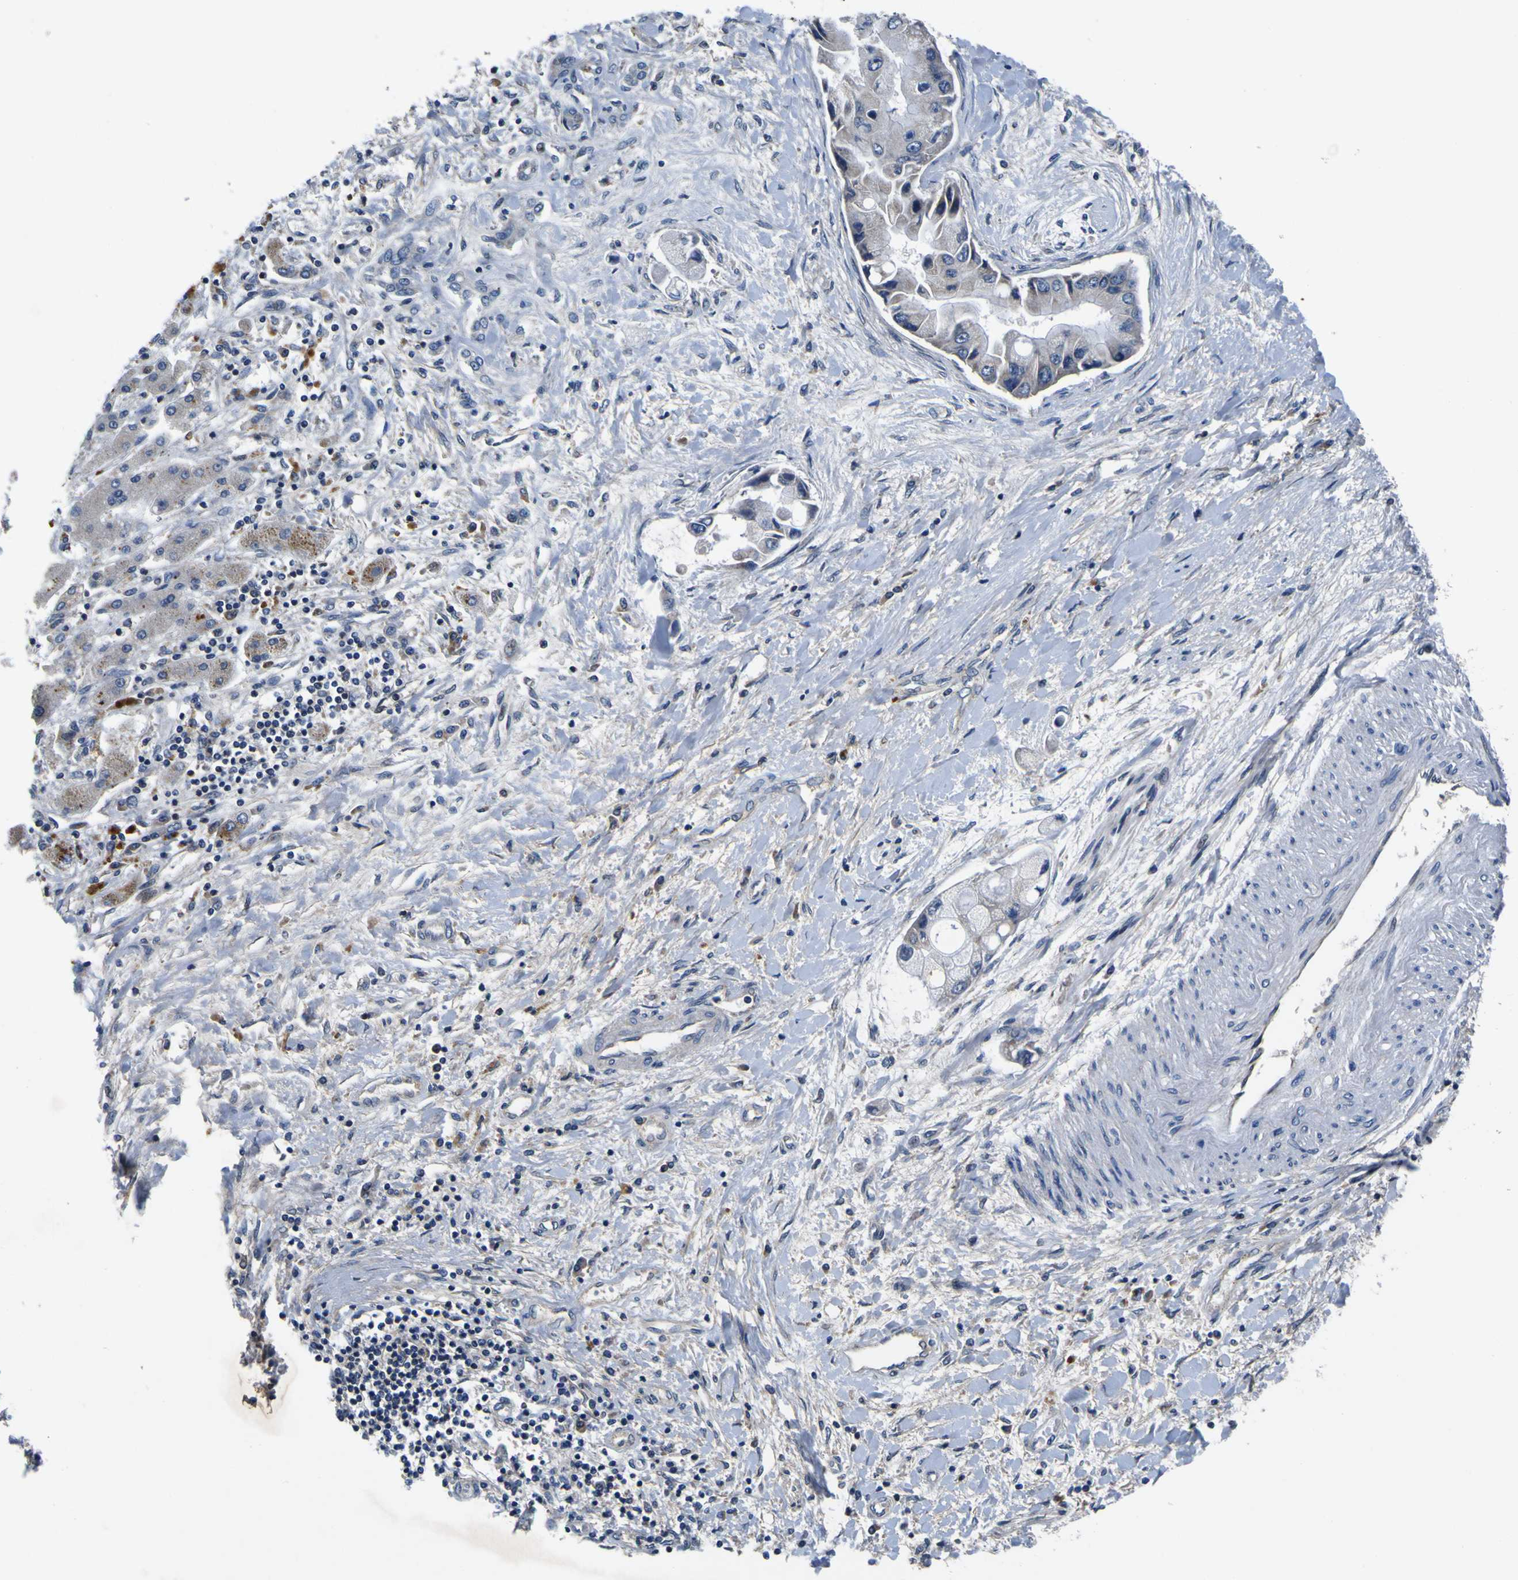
{"staining": {"intensity": "negative", "quantity": "none", "location": "none"}, "tissue": "liver cancer", "cell_type": "Tumor cells", "image_type": "cancer", "snomed": [{"axis": "morphology", "description": "Cholangiocarcinoma"}, {"axis": "topography", "description": "Liver"}], "caption": "Protein analysis of liver cancer displays no significant staining in tumor cells.", "gene": "EPHB4", "patient": {"sex": "male", "age": 50}}